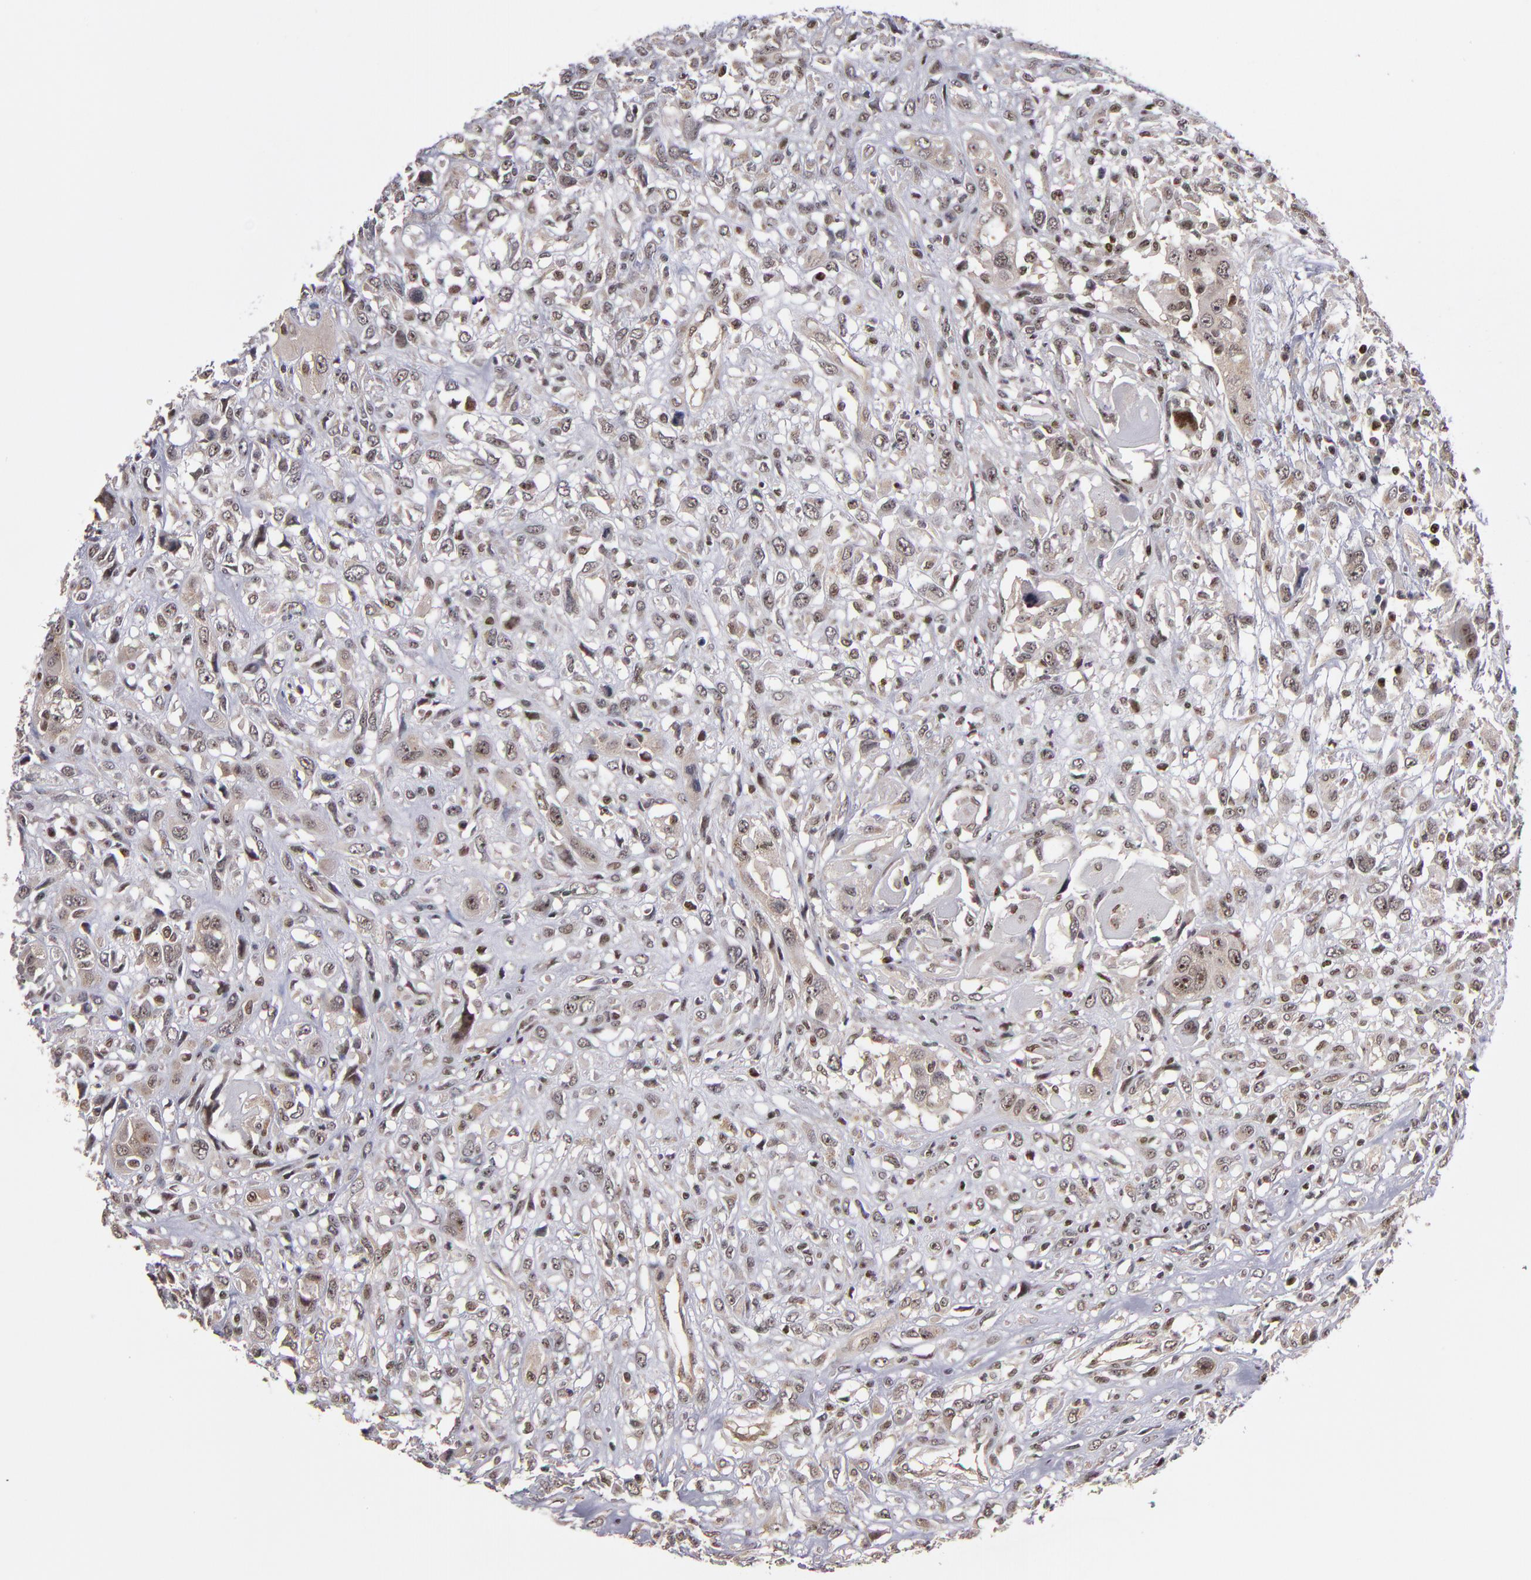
{"staining": {"intensity": "weak", "quantity": "25%-75%", "location": "nuclear"}, "tissue": "head and neck cancer", "cell_type": "Tumor cells", "image_type": "cancer", "snomed": [{"axis": "morphology", "description": "Neoplasm, malignant, NOS"}, {"axis": "topography", "description": "Salivary gland"}, {"axis": "topography", "description": "Head-Neck"}], "caption": "Immunohistochemistry (DAB (3,3'-diaminobenzidine)) staining of human head and neck cancer (neoplasm (malignant)) reveals weak nuclear protein positivity in about 25%-75% of tumor cells. (IHC, brightfield microscopy, high magnification).", "gene": "KDM6A", "patient": {"sex": "male", "age": 43}}